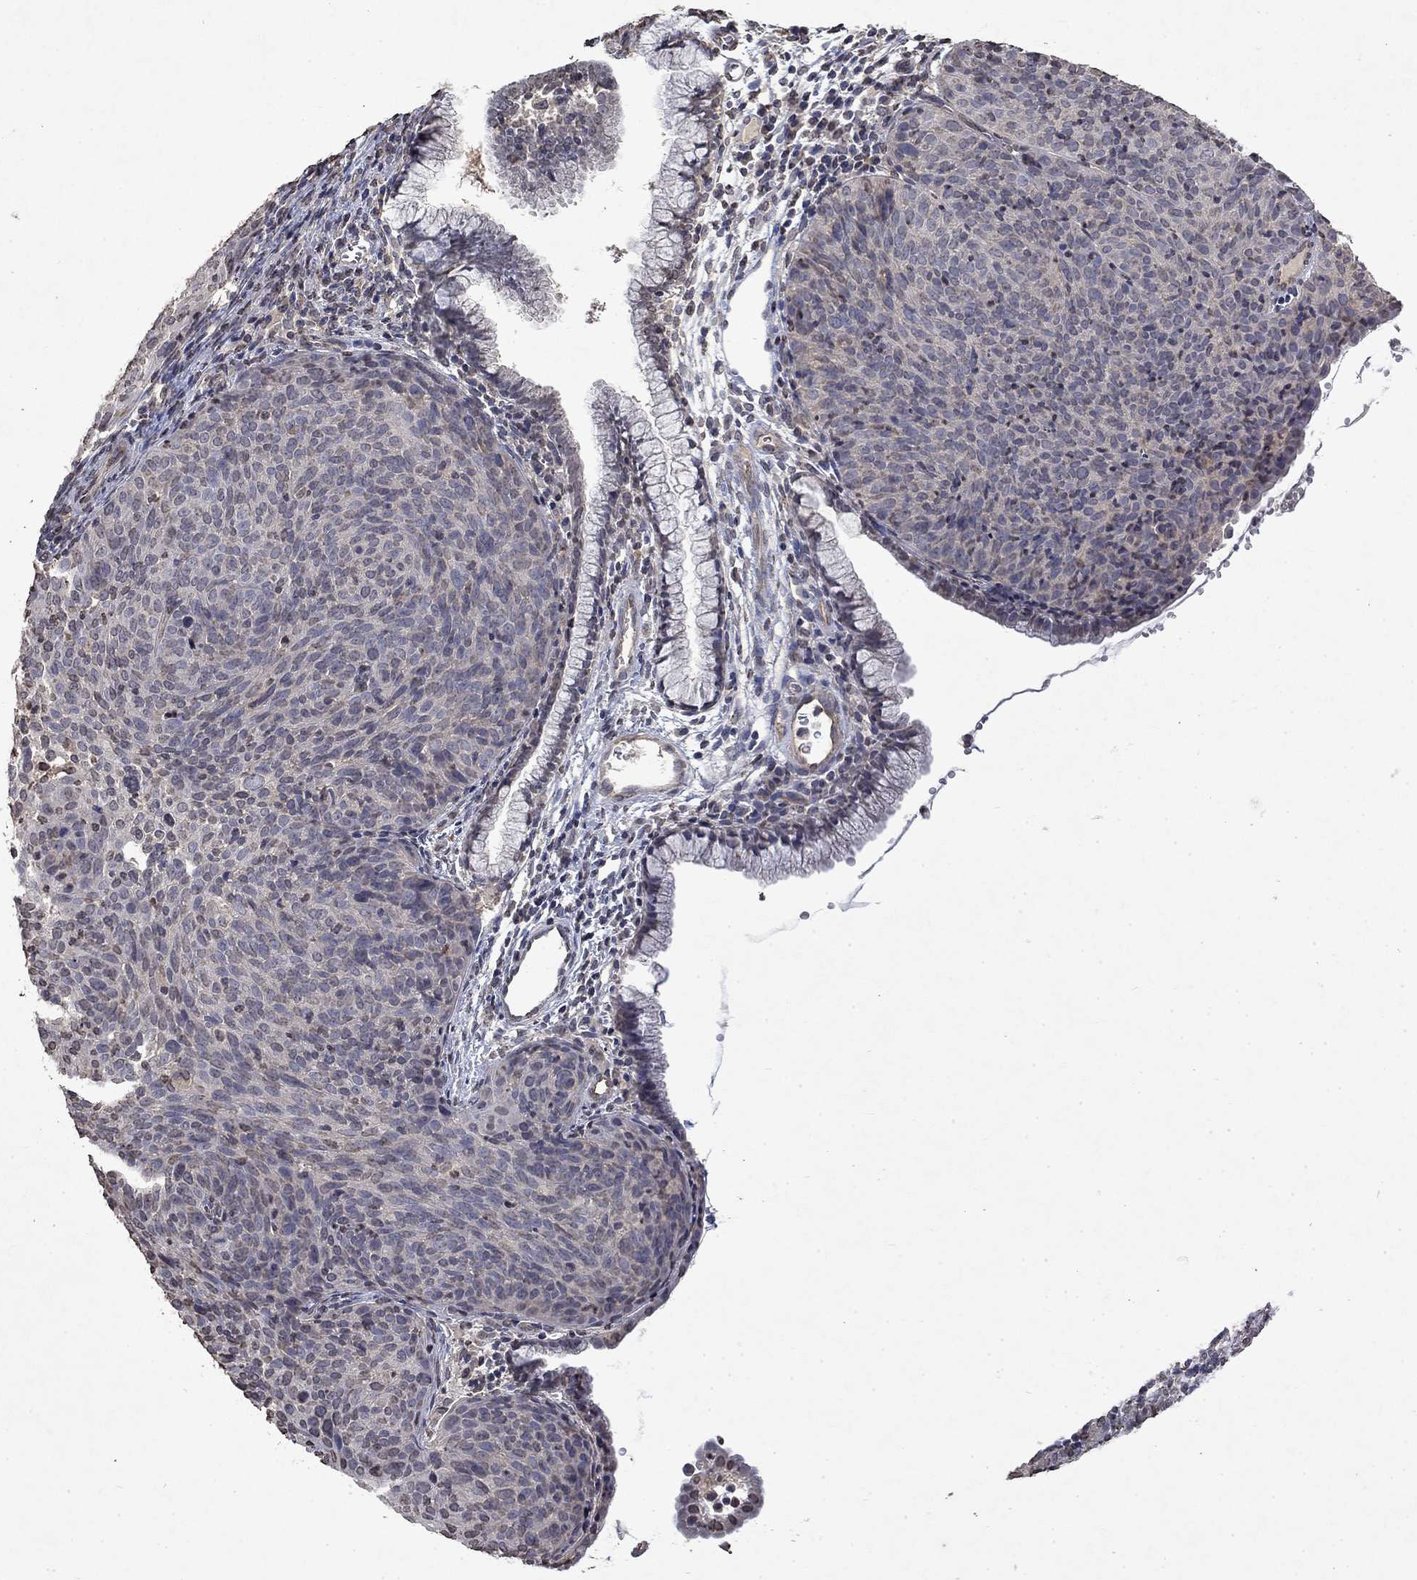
{"staining": {"intensity": "negative", "quantity": "none", "location": "none"}, "tissue": "cervical cancer", "cell_type": "Tumor cells", "image_type": "cancer", "snomed": [{"axis": "morphology", "description": "Squamous cell carcinoma, NOS"}, {"axis": "topography", "description": "Cervix"}], "caption": "This is an IHC image of human cervical cancer (squamous cell carcinoma). There is no staining in tumor cells.", "gene": "TTC38", "patient": {"sex": "female", "age": 39}}